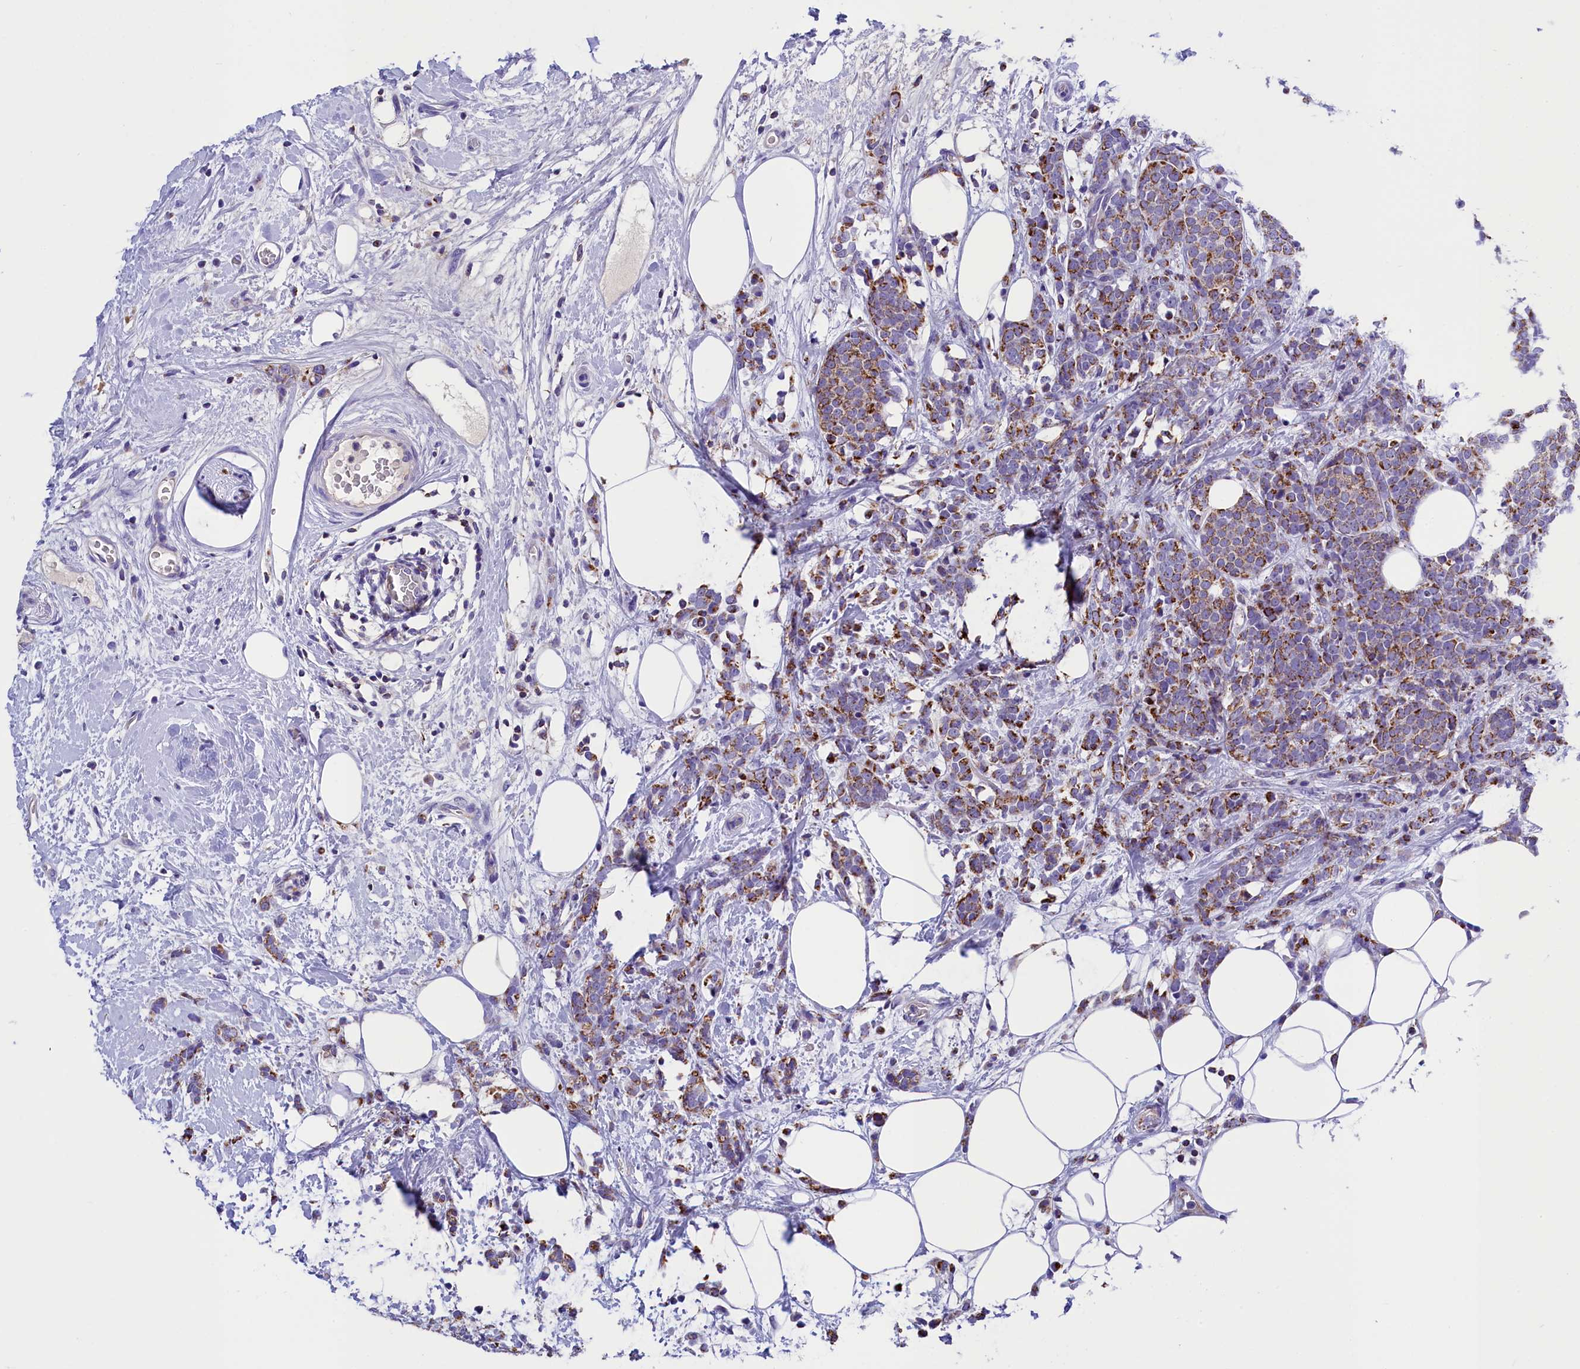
{"staining": {"intensity": "moderate", "quantity": ">75%", "location": "cytoplasmic/membranous"}, "tissue": "breast cancer", "cell_type": "Tumor cells", "image_type": "cancer", "snomed": [{"axis": "morphology", "description": "Lobular carcinoma"}, {"axis": "topography", "description": "Breast"}], "caption": "Breast lobular carcinoma stained with immunohistochemistry (IHC) reveals moderate cytoplasmic/membranous expression in about >75% of tumor cells.", "gene": "ABAT", "patient": {"sex": "female", "age": 58}}